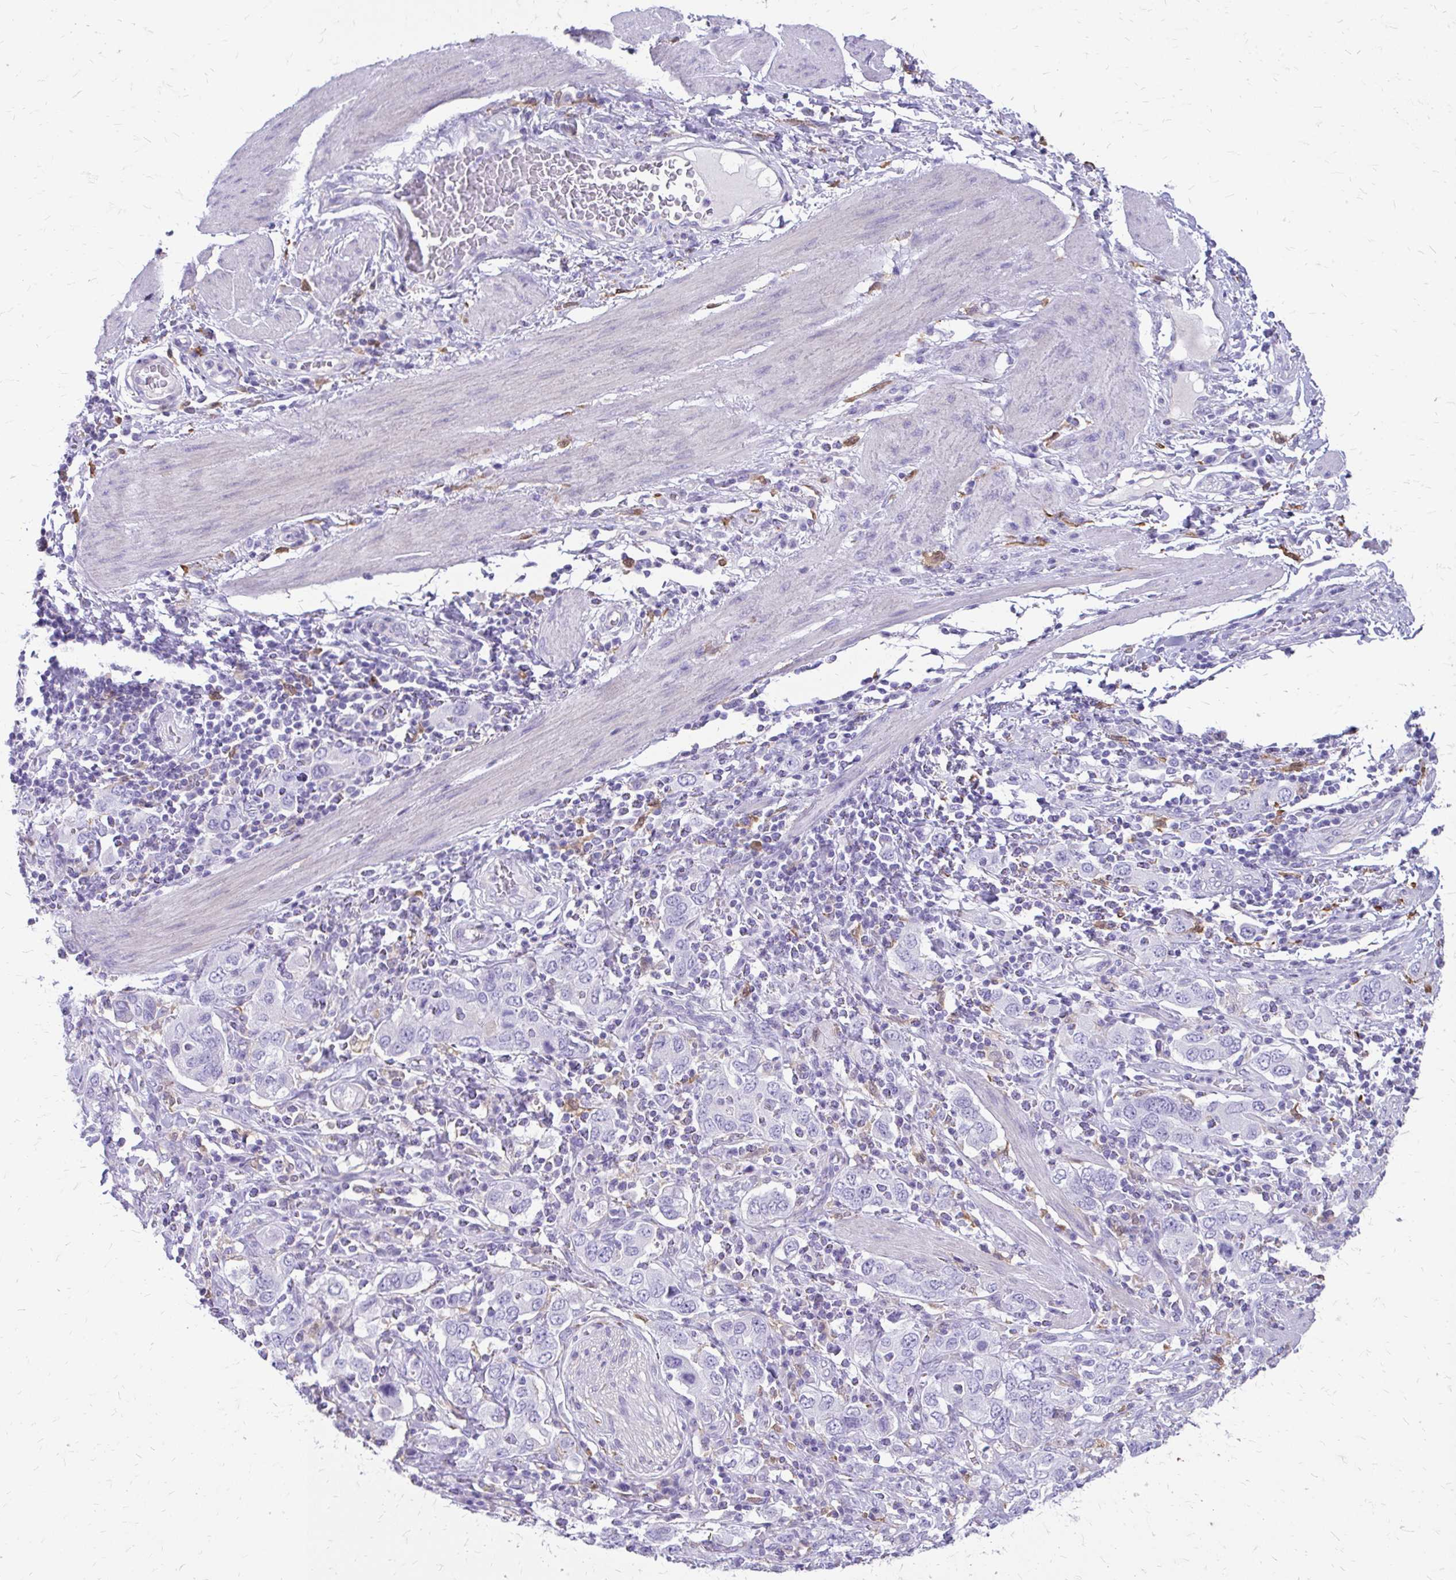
{"staining": {"intensity": "negative", "quantity": "none", "location": "none"}, "tissue": "stomach cancer", "cell_type": "Tumor cells", "image_type": "cancer", "snomed": [{"axis": "morphology", "description": "Adenocarcinoma, NOS"}, {"axis": "topography", "description": "Stomach, upper"}, {"axis": "topography", "description": "Stomach"}], "caption": "Stomach cancer was stained to show a protein in brown. There is no significant expression in tumor cells.", "gene": "SIGLEC11", "patient": {"sex": "male", "age": 62}}